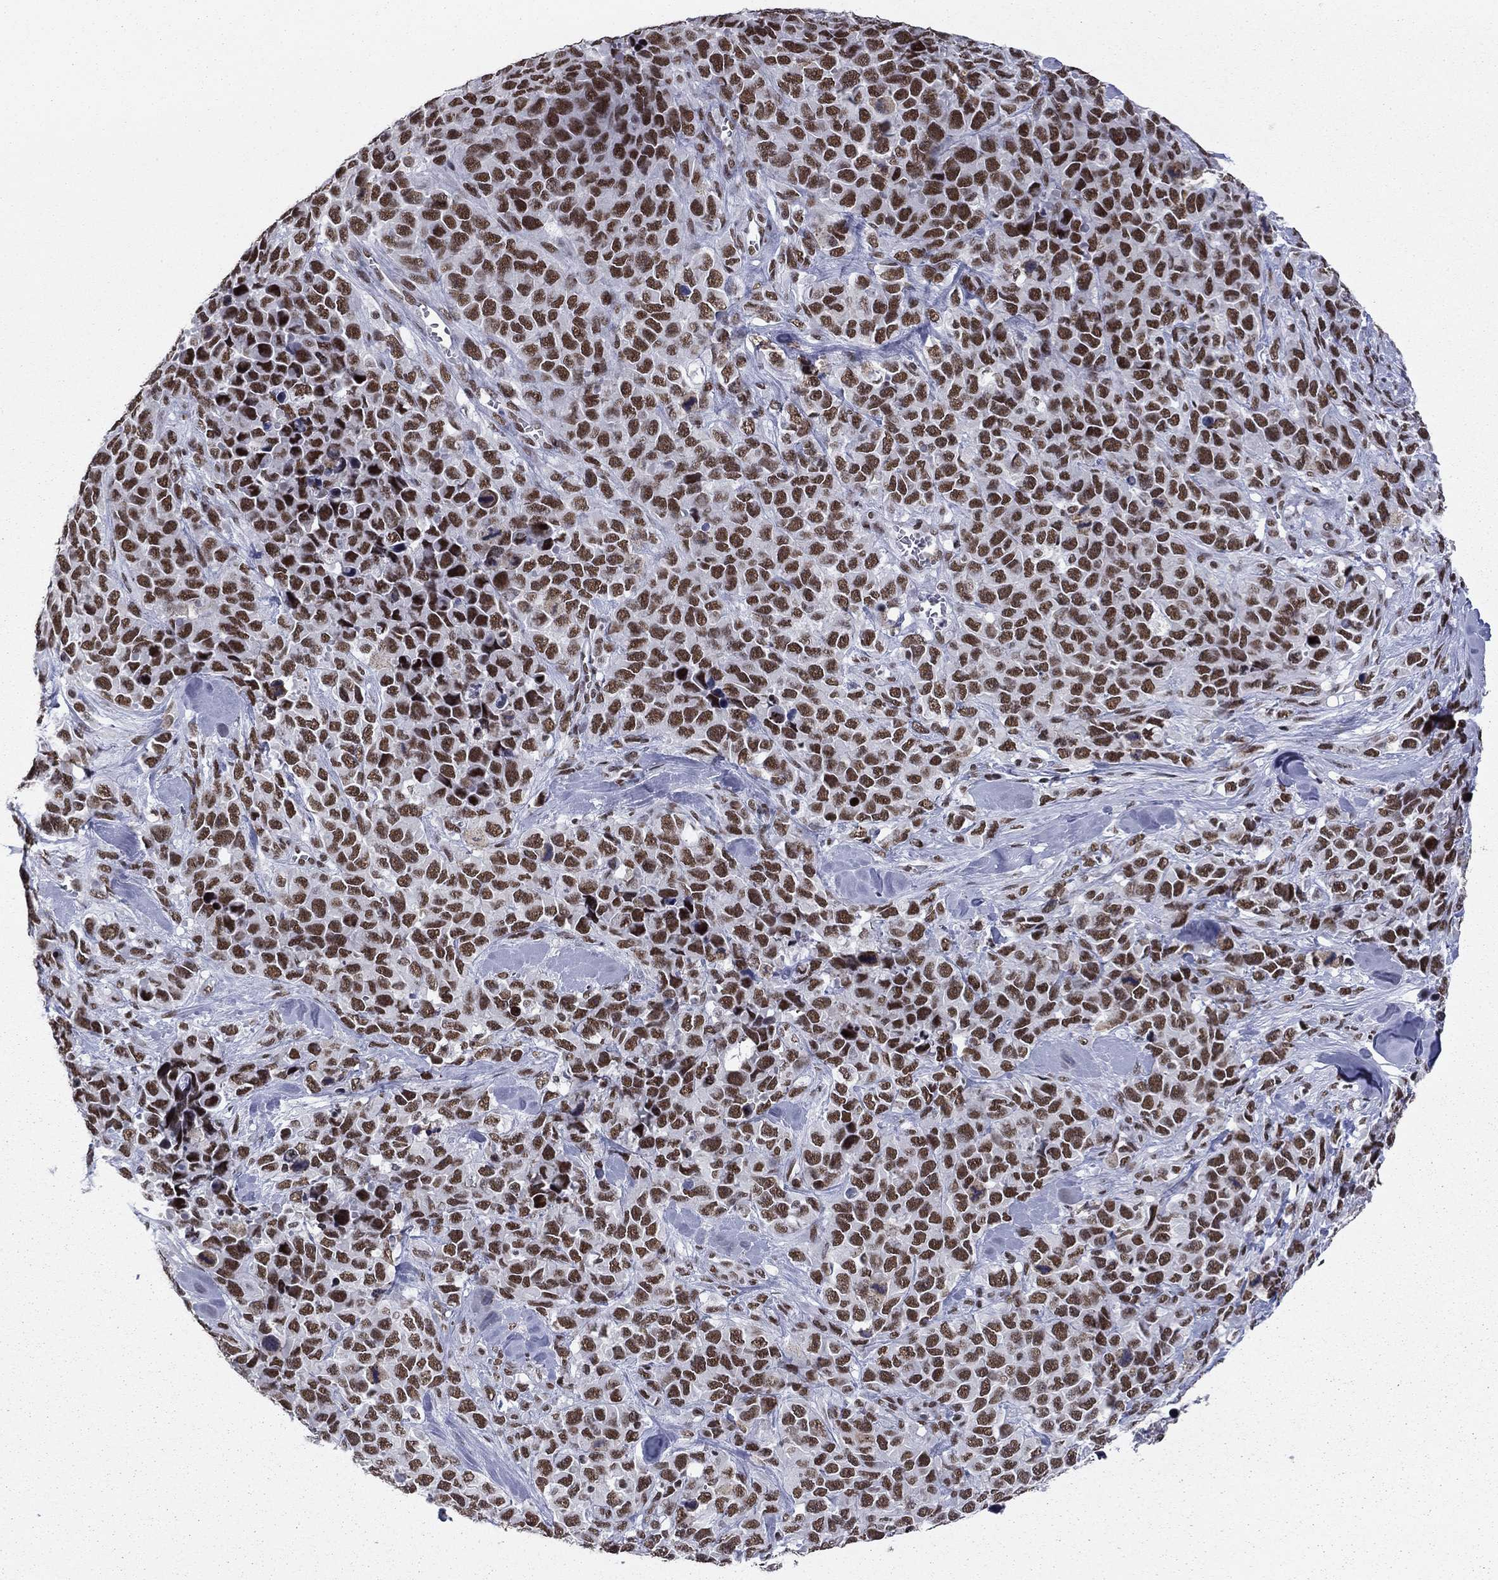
{"staining": {"intensity": "strong", "quantity": ">75%", "location": "nuclear"}, "tissue": "melanoma", "cell_type": "Tumor cells", "image_type": "cancer", "snomed": [{"axis": "morphology", "description": "Malignant melanoma, Metastatic site"}, {"axis": "topography", "description": "Skin"}], "caption": "About >75% of tumor cells in melanoma demonstrate strong nuclear protein staining as visualized by brown immunohistochemical staining.", "gene": "ETV5", "patient": {"sex": "male", "age": 84}}